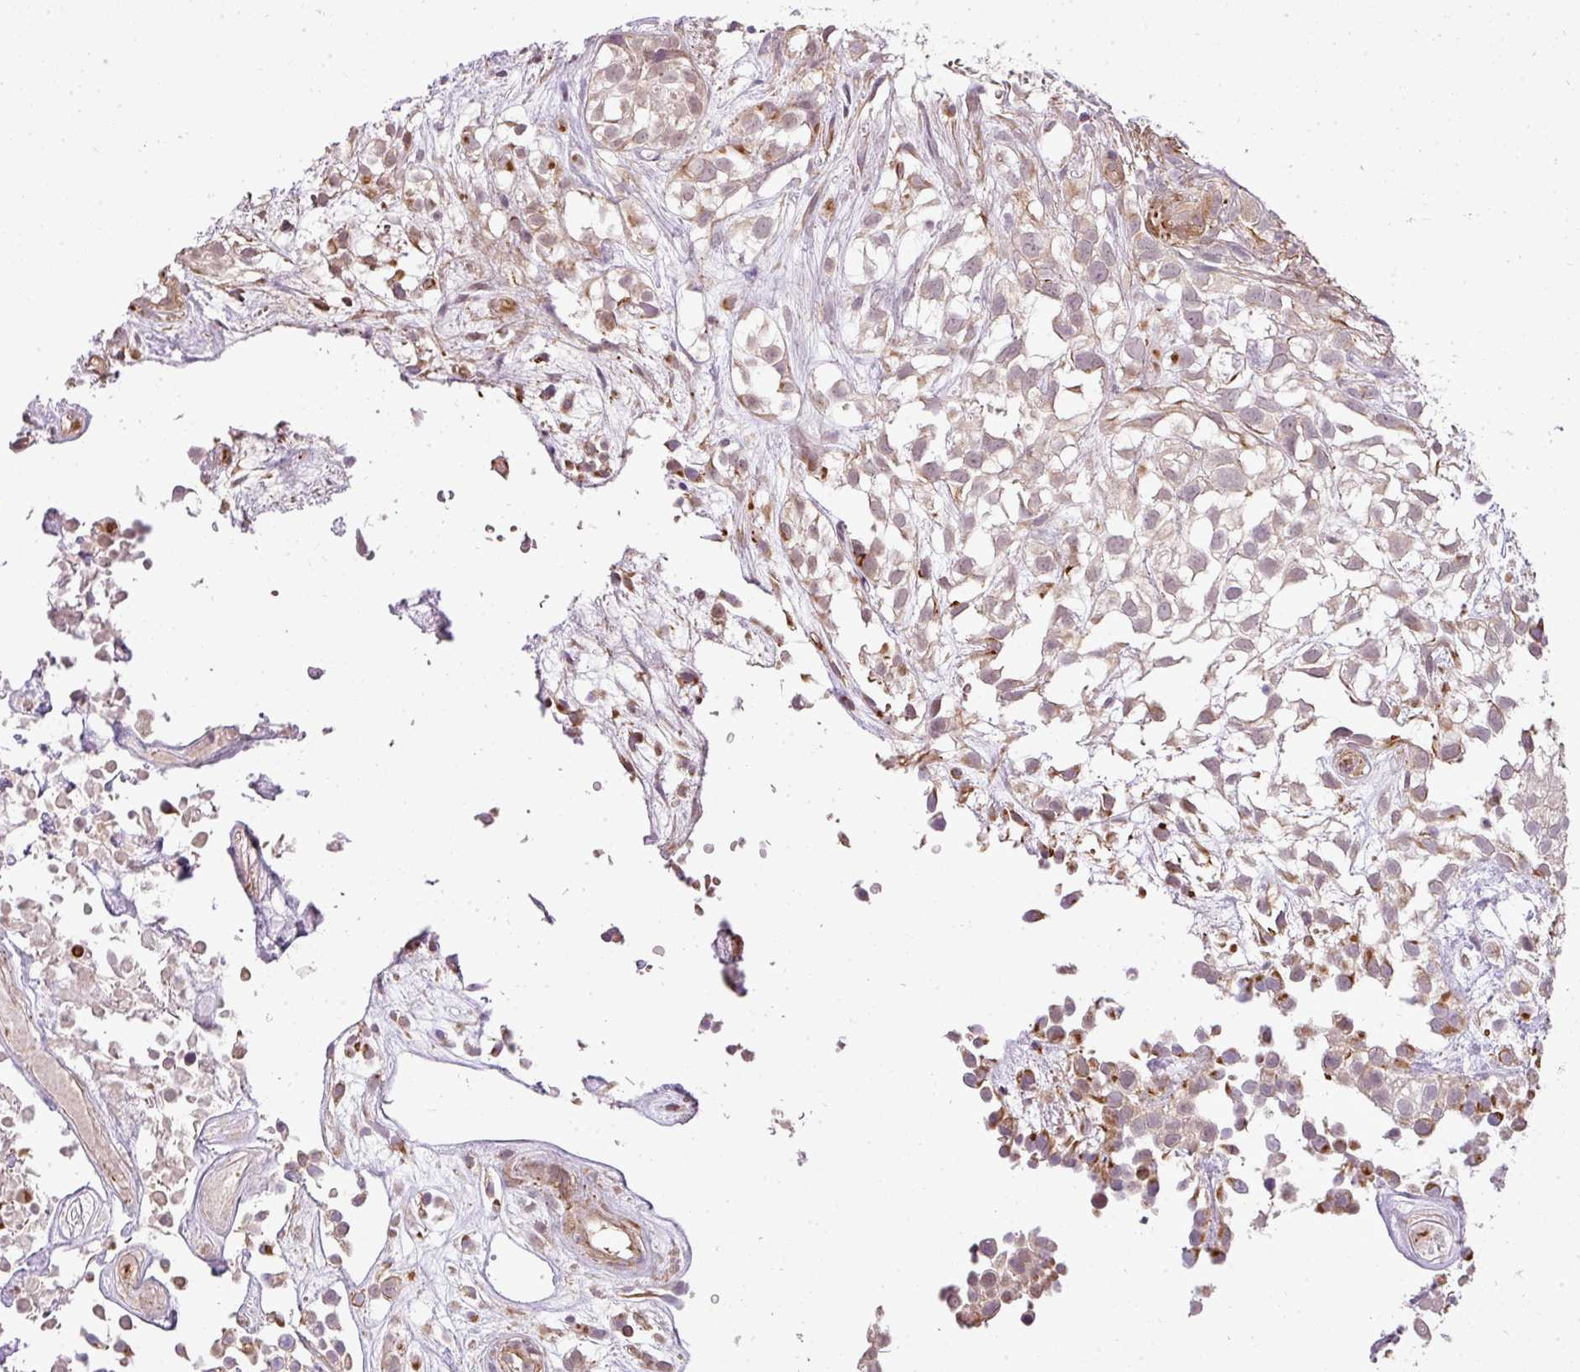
{"staining": {"intensity": "weak", "quantity": ">75%", "location": "cytoplasmic/membranous"}, "tissue": "urothelial cancer", "cell_type": "Tumor cells", "image_type": "cancer", "snomed": [{"axis": "morphology", "description": "Urothelial carcinoma, High grade"}, {"axis": "topography", "description": "Urinary bladder"}], "caption": "Human urothelial carcinoma (high-grade) stained for a protein (brown) demonstrates weak cytoplasmic/membranous positive expression in about >75% of tumor cells.", "gene": "PDRG1", "patient": {"sex": "male", "age": 56}}